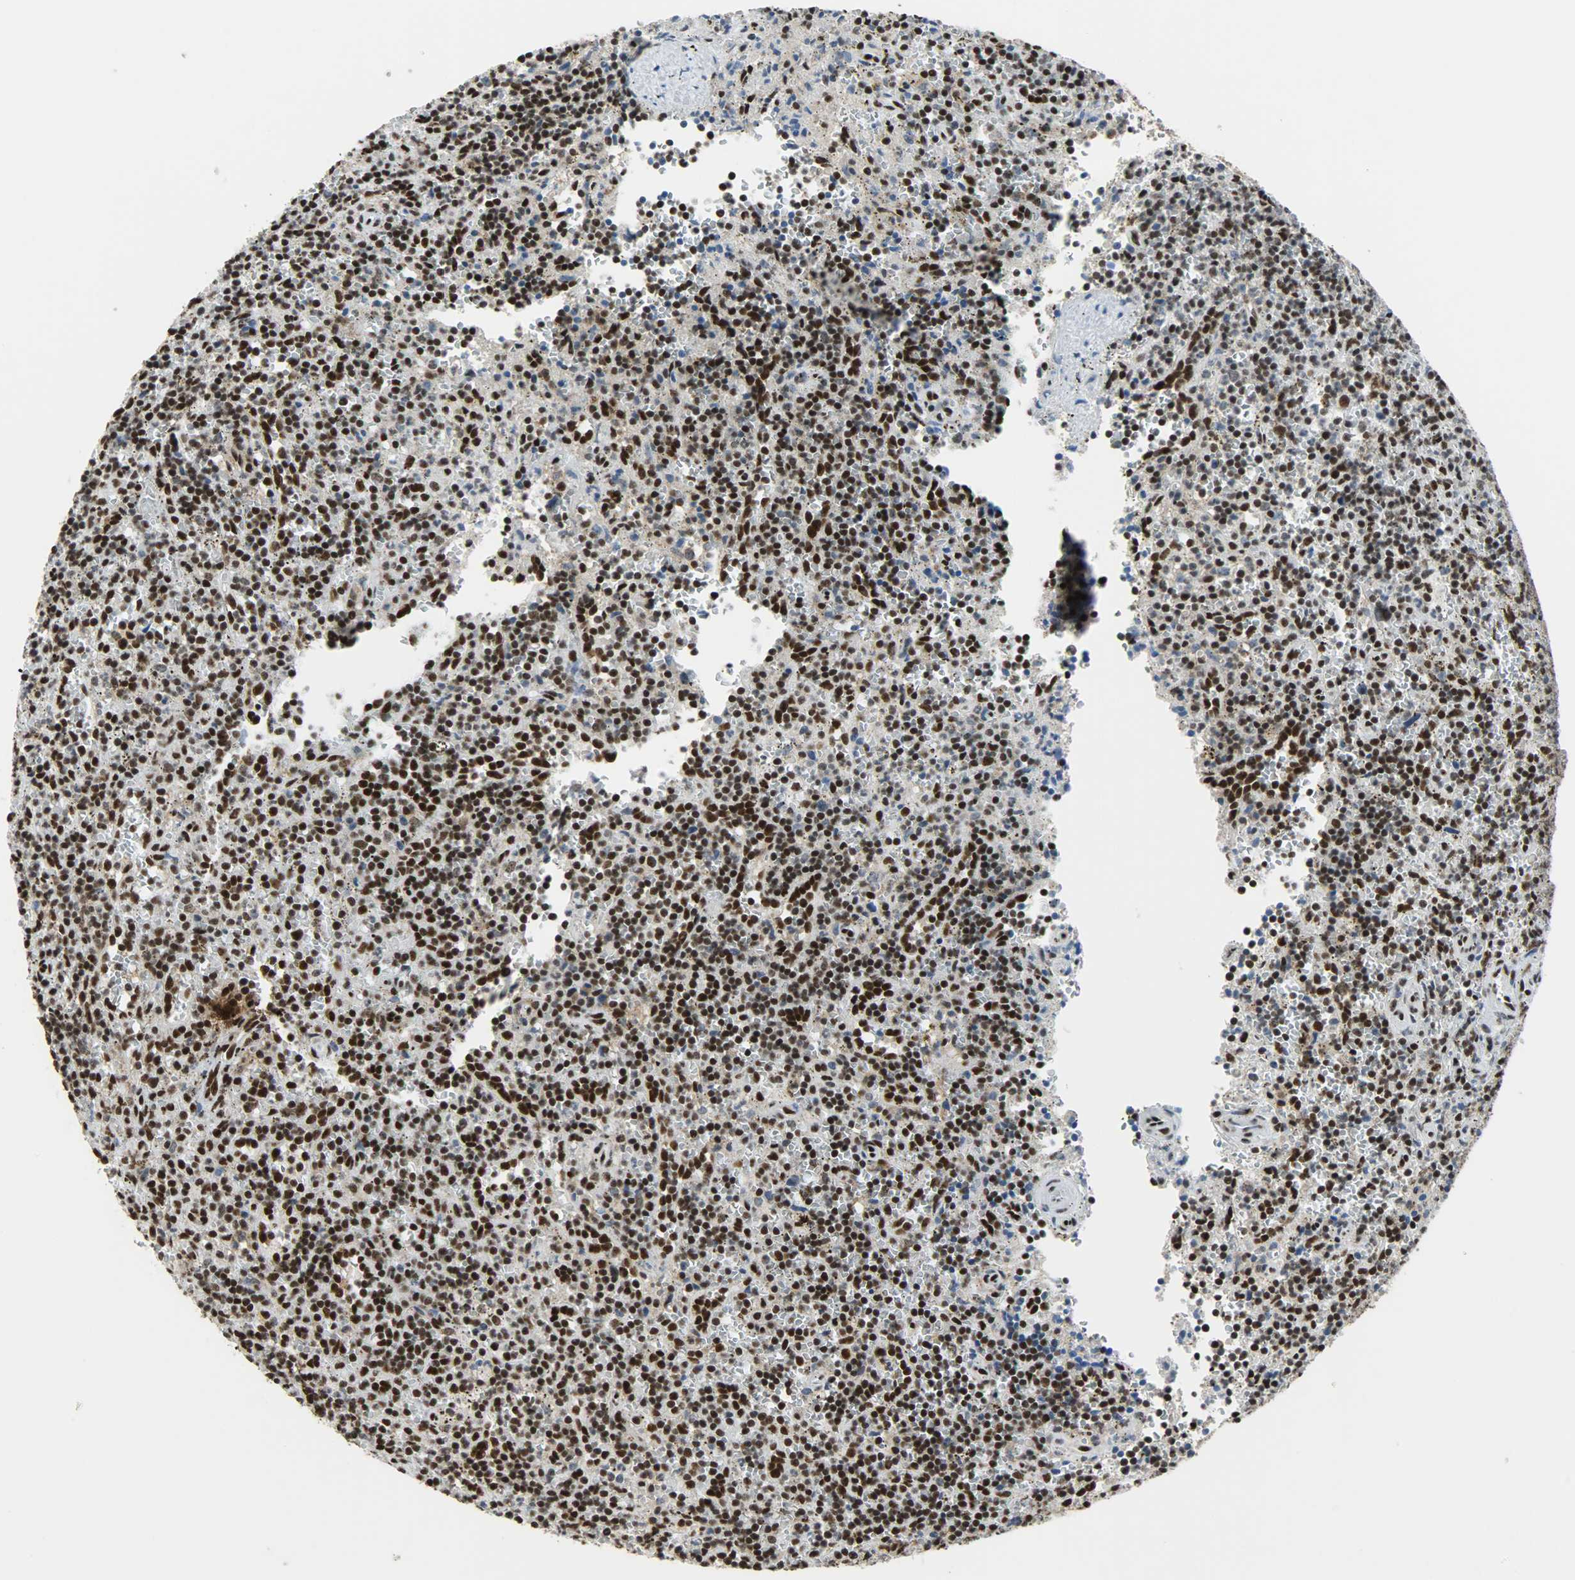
{"staining": {"intensity": "strong", "quantity": ">75%", "location": "nuclear"}, "tissue": "lymphoma", "cell_type": "Tumor cells", "image_type": "cancer", "snomed": [{"axis": "morphology", "description": "Malignant lymphoma, non-Hodgkin's type, Low grade"}, {"axis": "topography", "description": "Spleen"}], "caption": "Protein expression analysis of lymphoma shows strong nuclear expression in approximately >75% of tumor cells.", "gene": "SSB", "patient": {"sex": "male", "age": 73}}